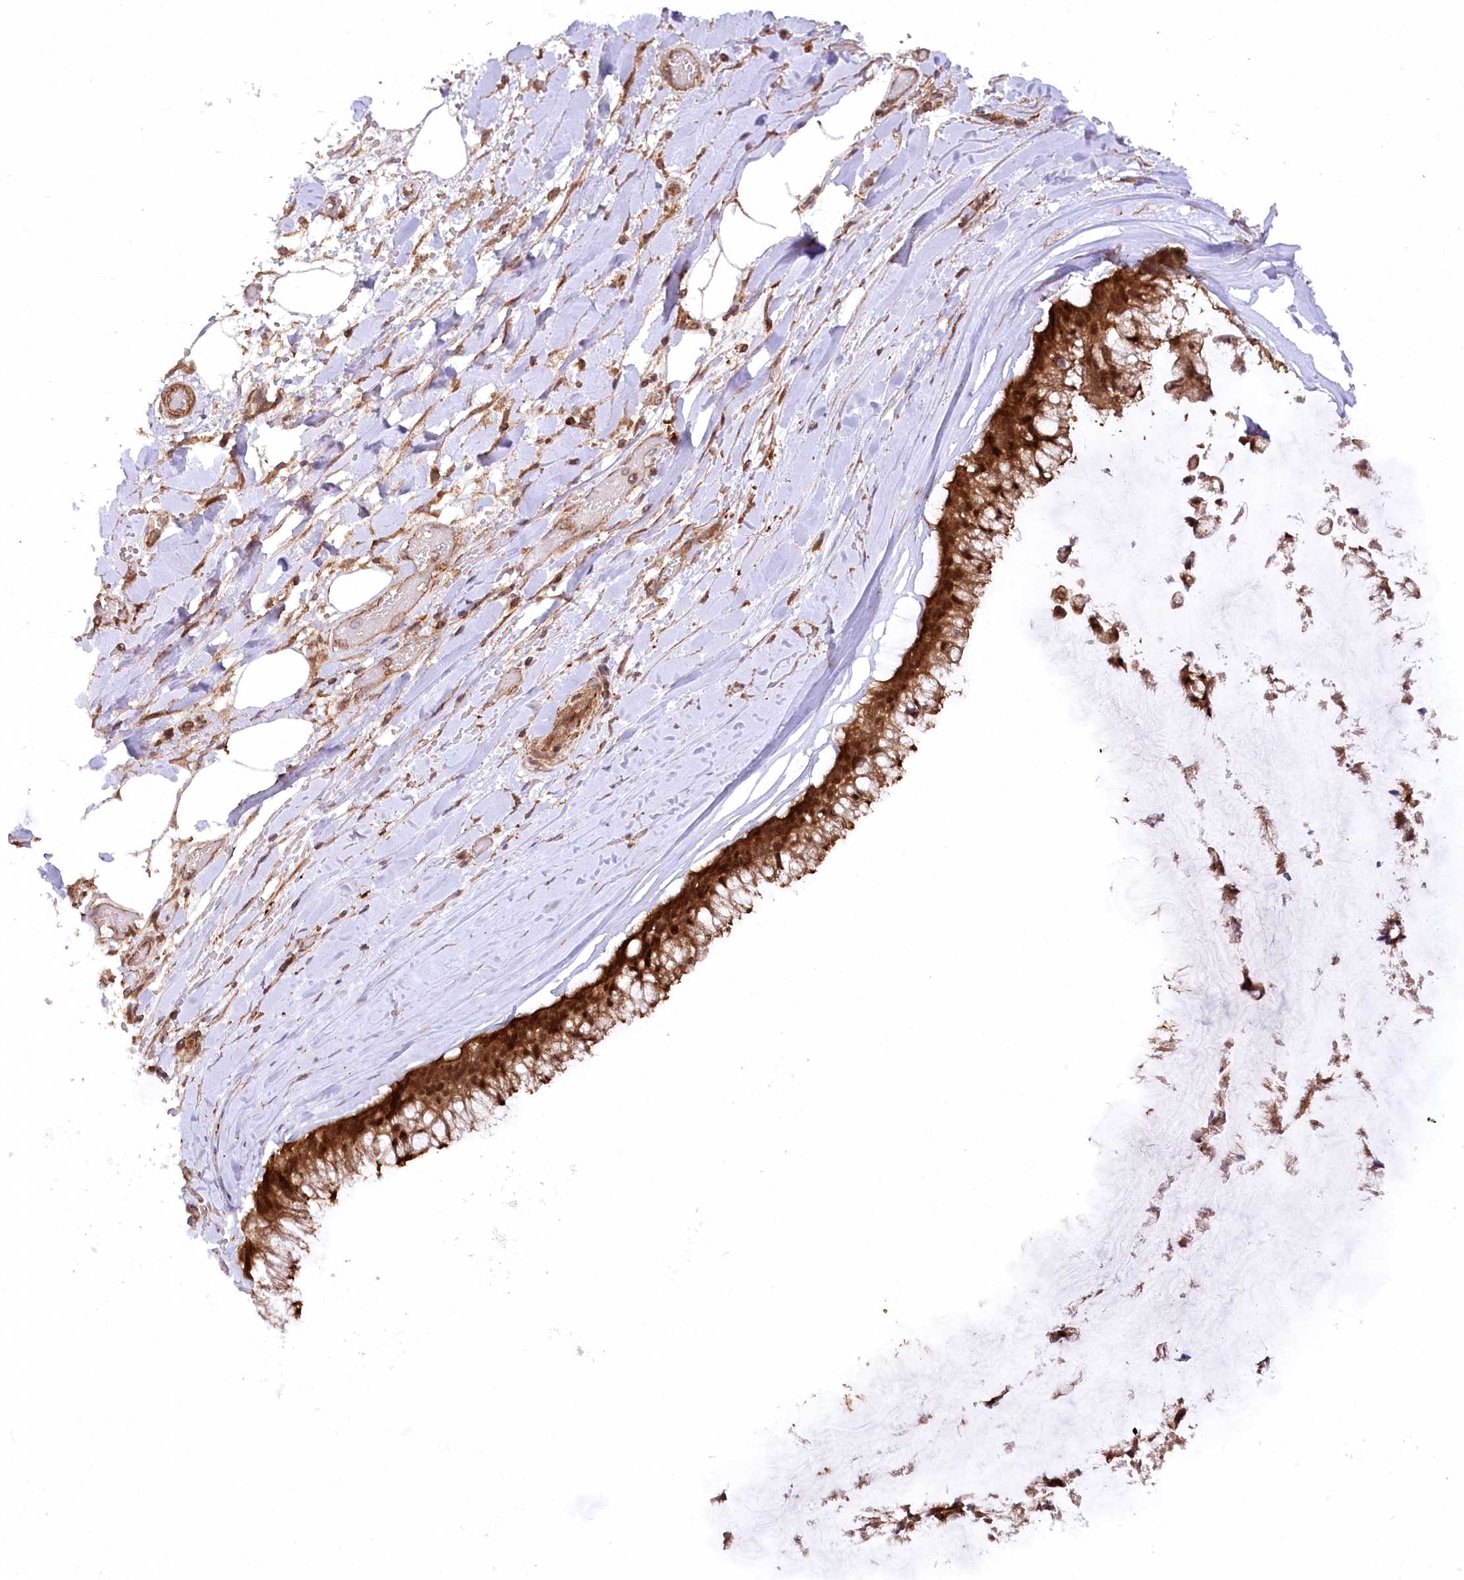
{"staining": {"intensity": "strong", "quantity": ">75%", "location": "cytoplasmic/membranous,nuclear"}, "tissue": "ovarian cancer", "cell_type": "Tumor cells", "image_type": "cancer", "snomed": [{"axis": "morphology", "description": "Cystadenocarcinoma, mucinous, NOS"}, {"axis": "topography", "description": "Ovary"}], "caption": "Brown immunohistochemical staining in ovarian cancer exhibits strong cytoplasmic/membranous and nuclear expression in approximately >75% of tumor cells.", "gene": "CCDC91", "patient": {"sex": "female", "age": 39}}